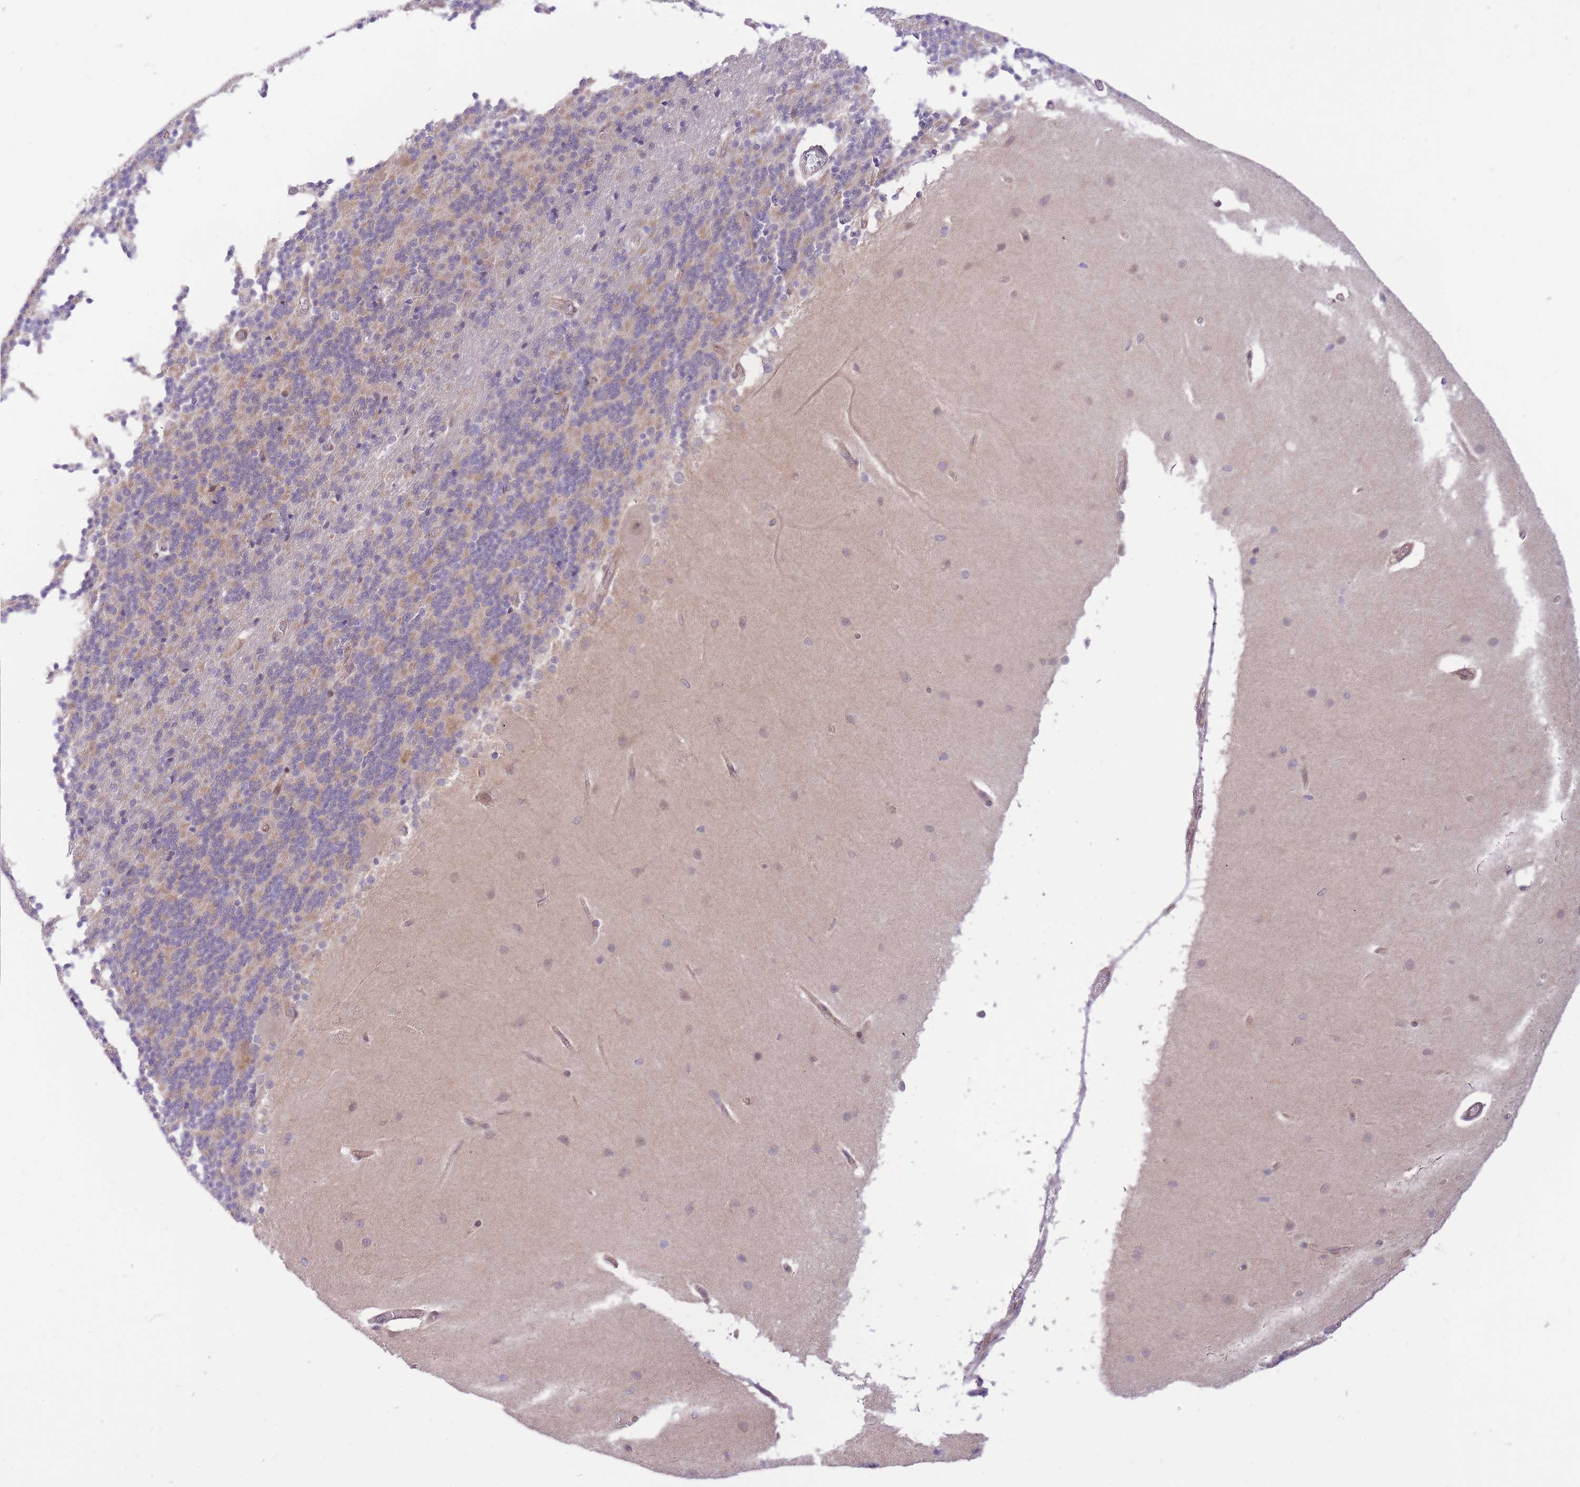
{"staining": {"intensity": "negative", "quantity": "none", "location": "none"}, "tissue": "cerebellum", "cell_type": "Cells in granular layer", "image_type": "normal", "snomed": [{"axis": "morphology", "description": "Normal tissue, NOS"}, {"axis": "topography", "description": "Cerebellum"}], "caption": "A micrograph of cerebellum stained for a protein shows no brown staining in cells in granular layer. Nuclei are stained in blue.", "gene": "MINDY2", "patient": {"sex": "female", "age": 54}}